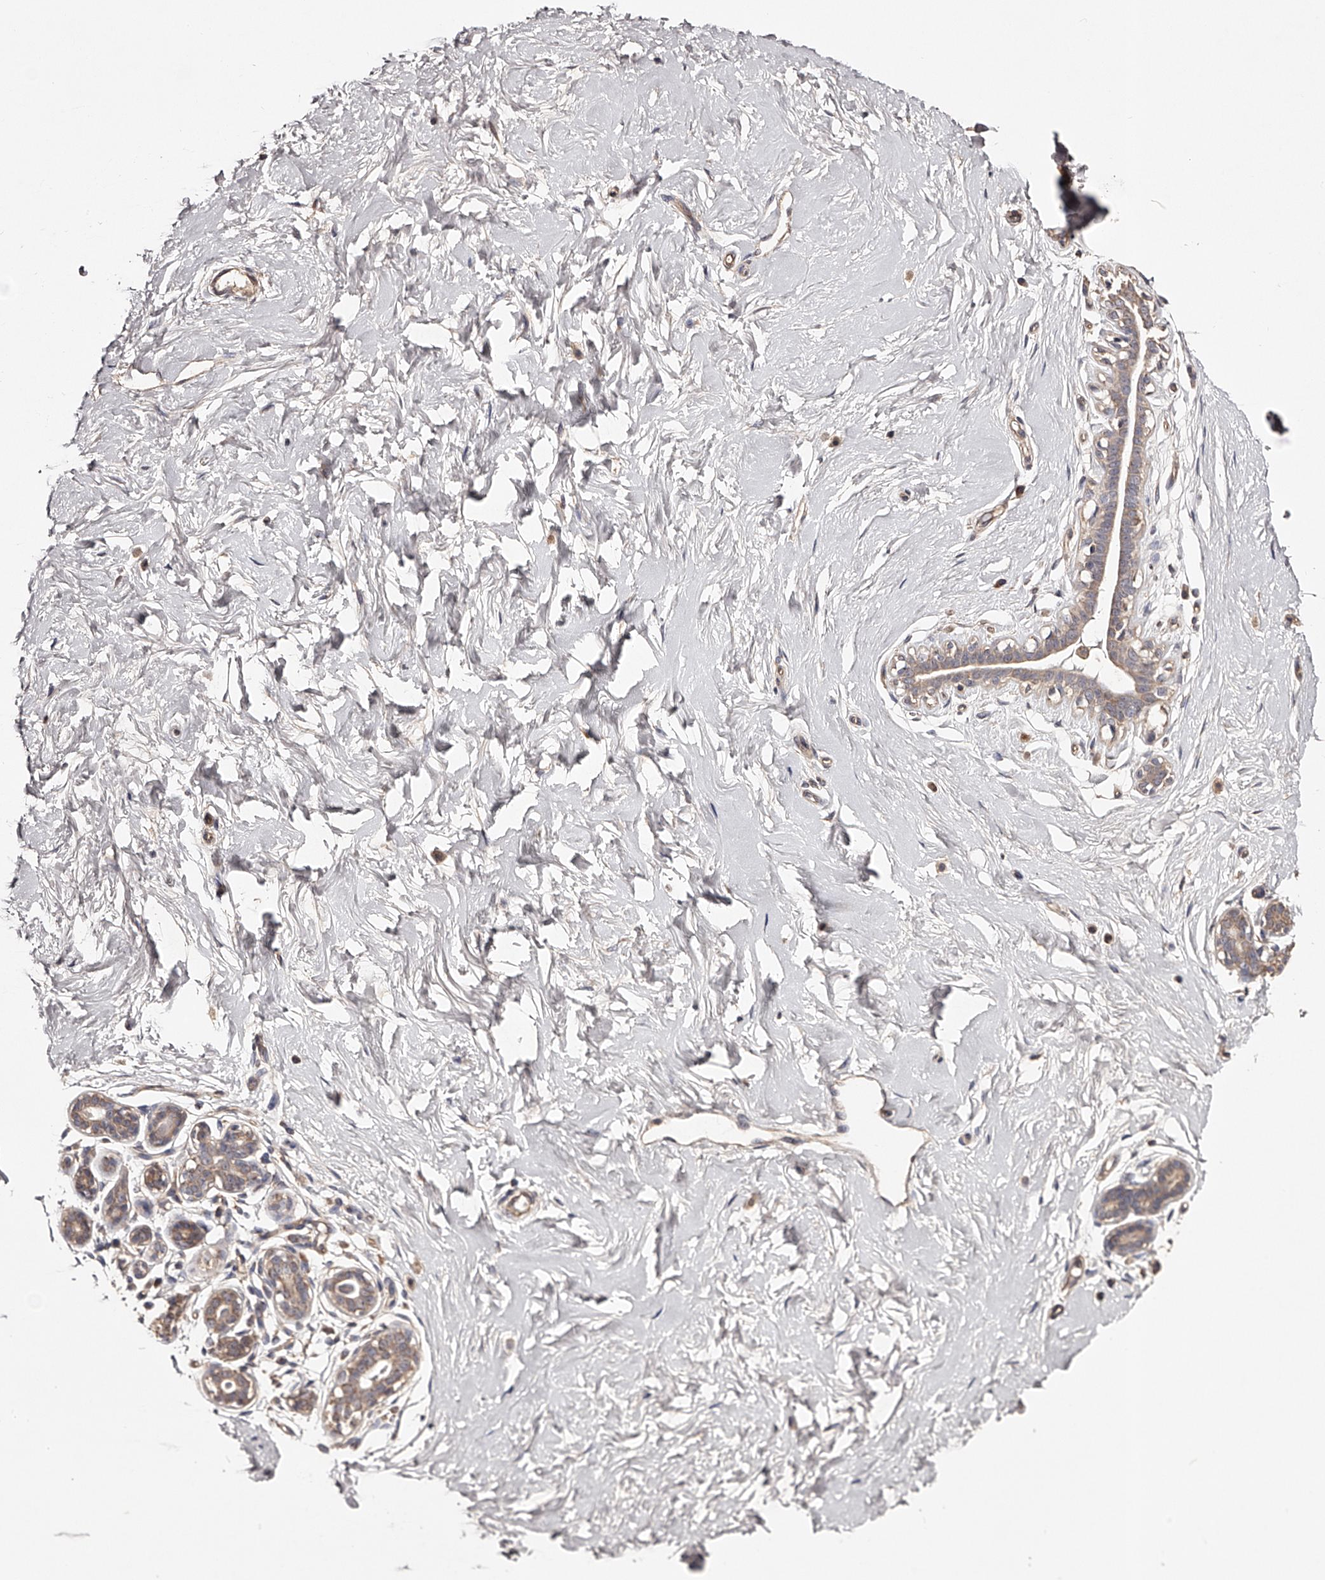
{"staining": {"intensity": "negative", "quantity": "none", "location": "none"}, "tissue": "breast", "cell_type": "Adipocytes", "image_type": "normal", "snomed": [{"axis": "morphology", "description": "Normal tissue, NOS"}, {"axis": "morphology", "description": "Adenoma, NOS"}, {"axis": "topography", "description": "Breast"}], "caption": "Adipocytes show no significant staining in benign breast. (DAB (3,3'-diaminobenzidine) immunohistochemistry with hematoxylin counter stain).", "gene": "USP21", "patient": {"sex": "female", "age": 23}}